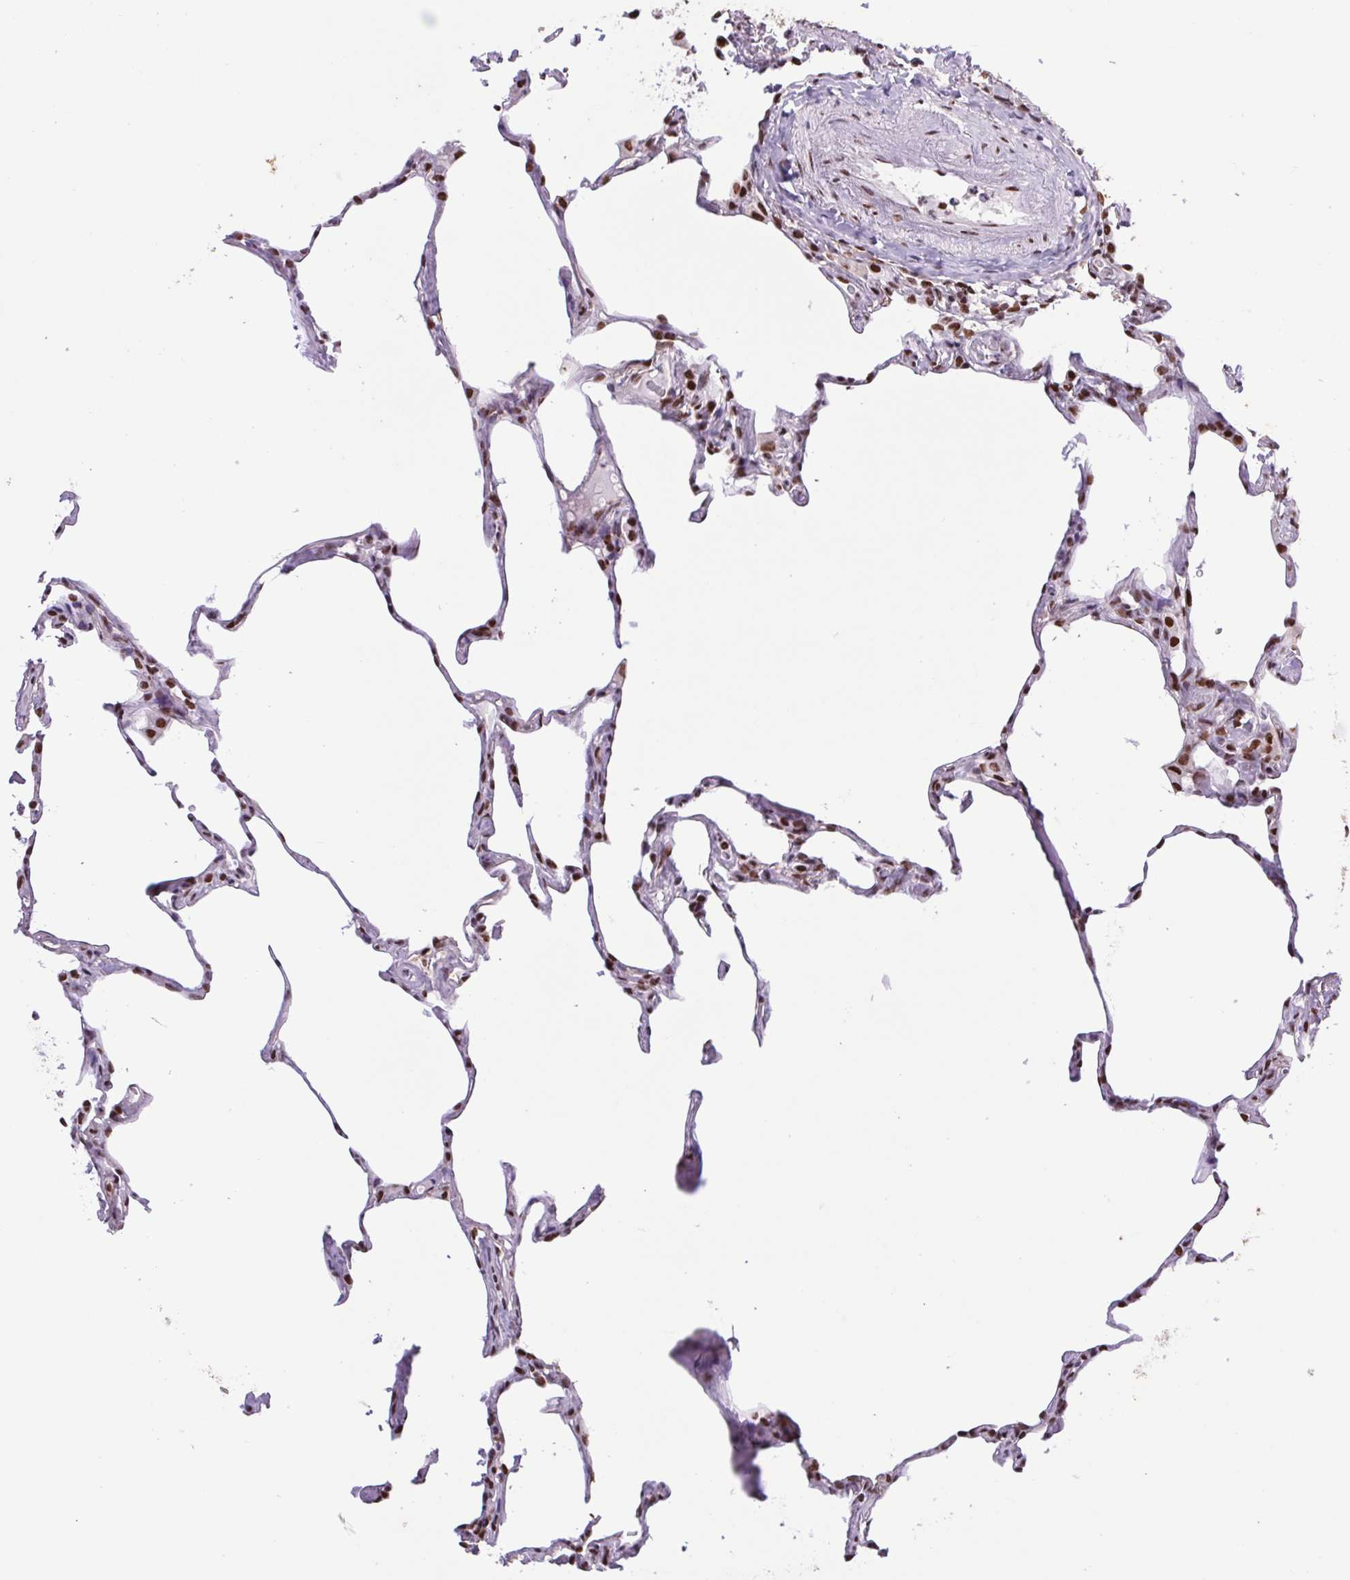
{"staining": {"intensity": "moderate", "quantity": "<25%", "location": "nuclear"}, "tissue": "lung", "cell_type": "Alveolar cells", "image_type": "normal", "snomed": [{"axis": "morphology", "description": "Normal tissue, NOS"}, {"axis": "topography", "description": "Lung"}], "caption": "This is a histology image of IHC staining of normal lung, which shows moderate positivity in the nuclear of alveolar cells.", "gene": "LDLRAD4", "patient": {"sex": "male", "age": 65}}